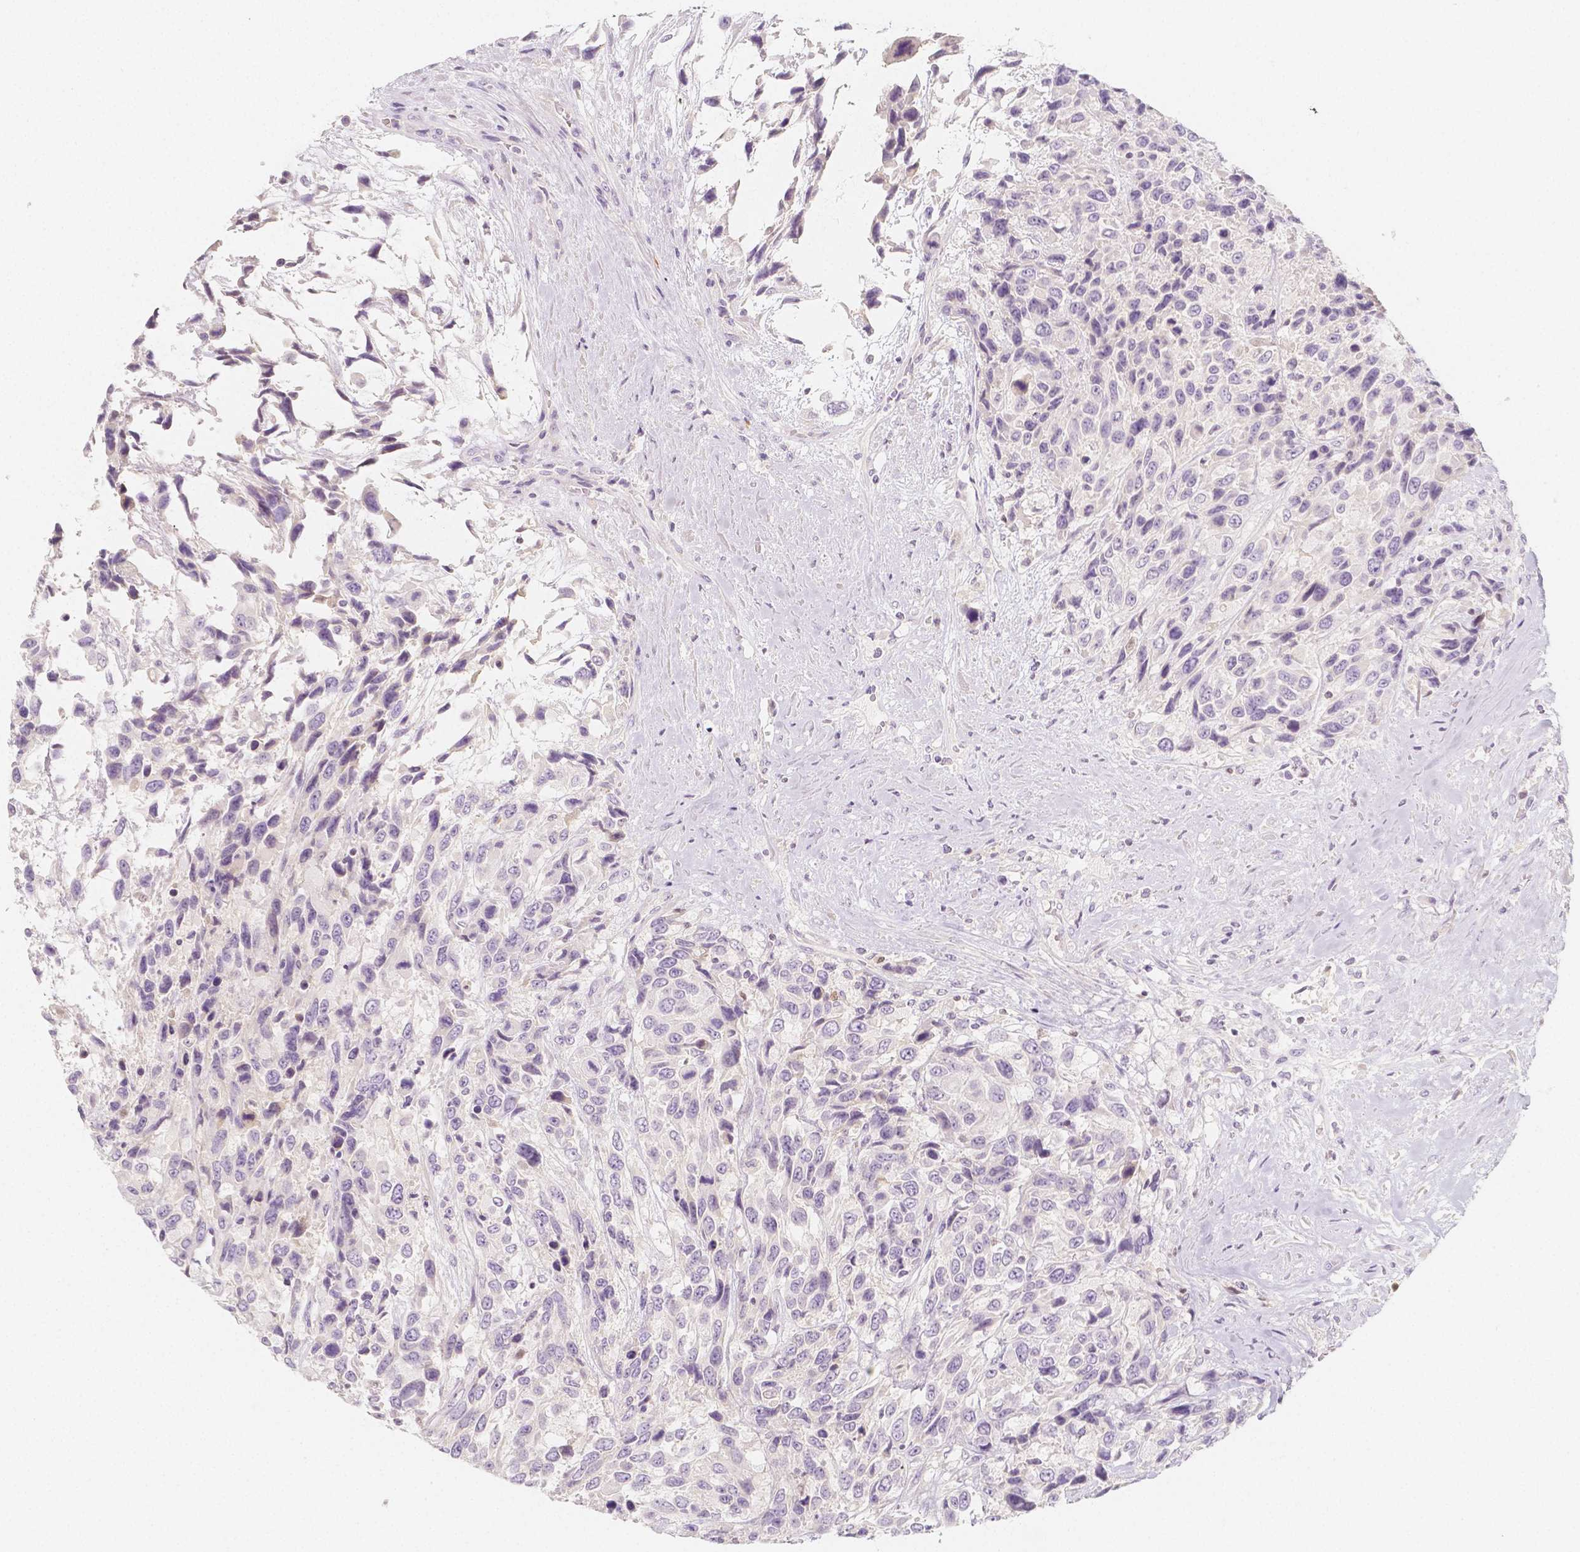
{"staining": {"intensity": "negative", "quantity": "none", "location": "none"}, "tissue": "urothelial cancer", "cell_type": "Tumor cells", "image_type": "cancer", "snomed": [{"axis": "morphology", "description": "Urothelial carcinoma, High grade"}, {"axis": "topography", "description": "Urinary bladder"}], "caption": "The micrograph displays no staining of tumor cells in high-grade urothelial carcinoma.", "gene": "BATF", "patient": {"sex": "female", "age": 70}}